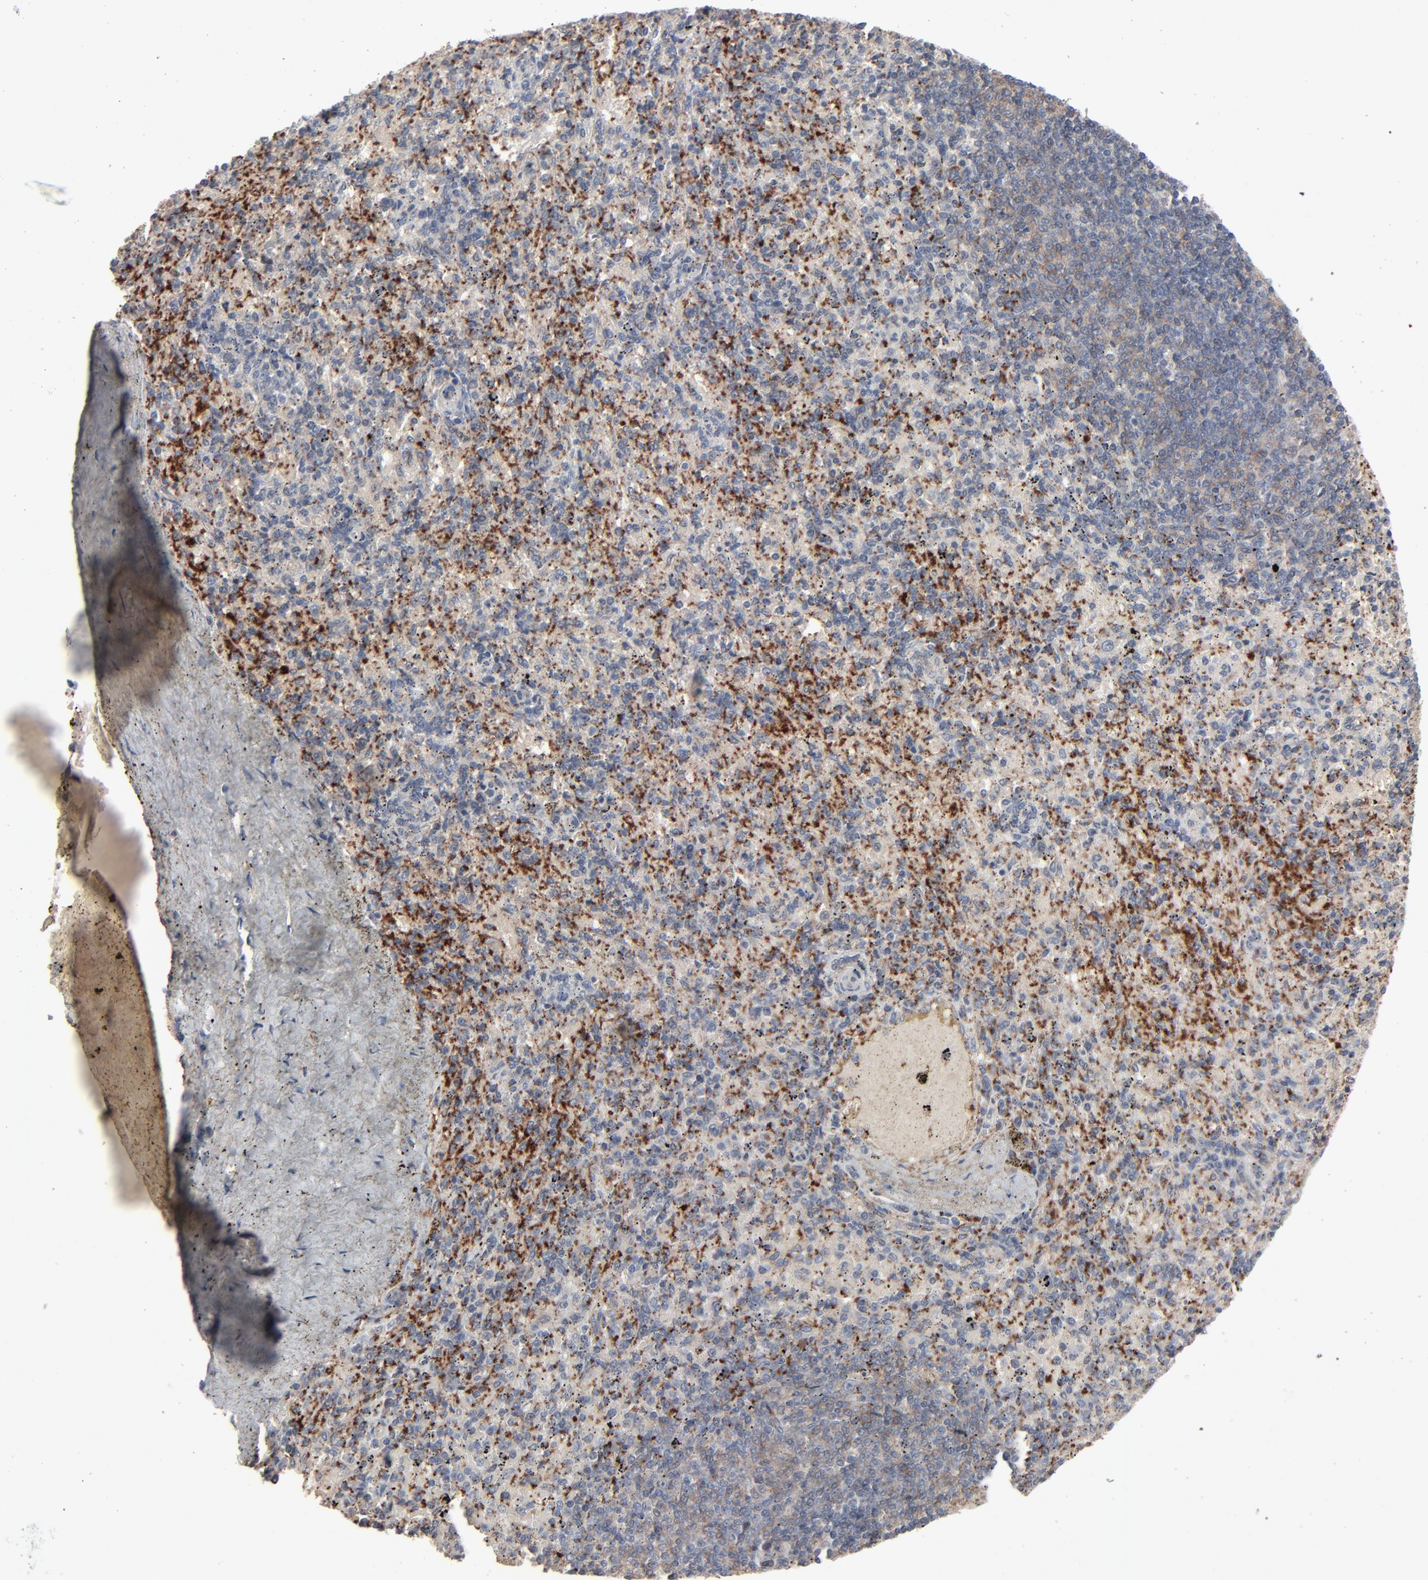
{"staining": {"intensity": "negative", "quantity": "none", "location": "none"}, "tissue": "spleen", "cell_type": "Cells in red pulp", "image_type": "normal", "snomed": [{"axis": "morphology", "description": "Normal tissue, NOS"}, {"axis": "topography", "description": "Spleen"}], "caption": "Immunohistochemistry micrograph of unremarkable spleen: spleen stained with DAB (3,3'-diaminobenzidine) shows no significant protein positivity in cells in red pulp. (Brightfield microscopy of DAB (3,3'-diaminobenzidine) IHC at high magnification).", "gene": "JAM3", "patient": {"sex": "female", "age": 43}}